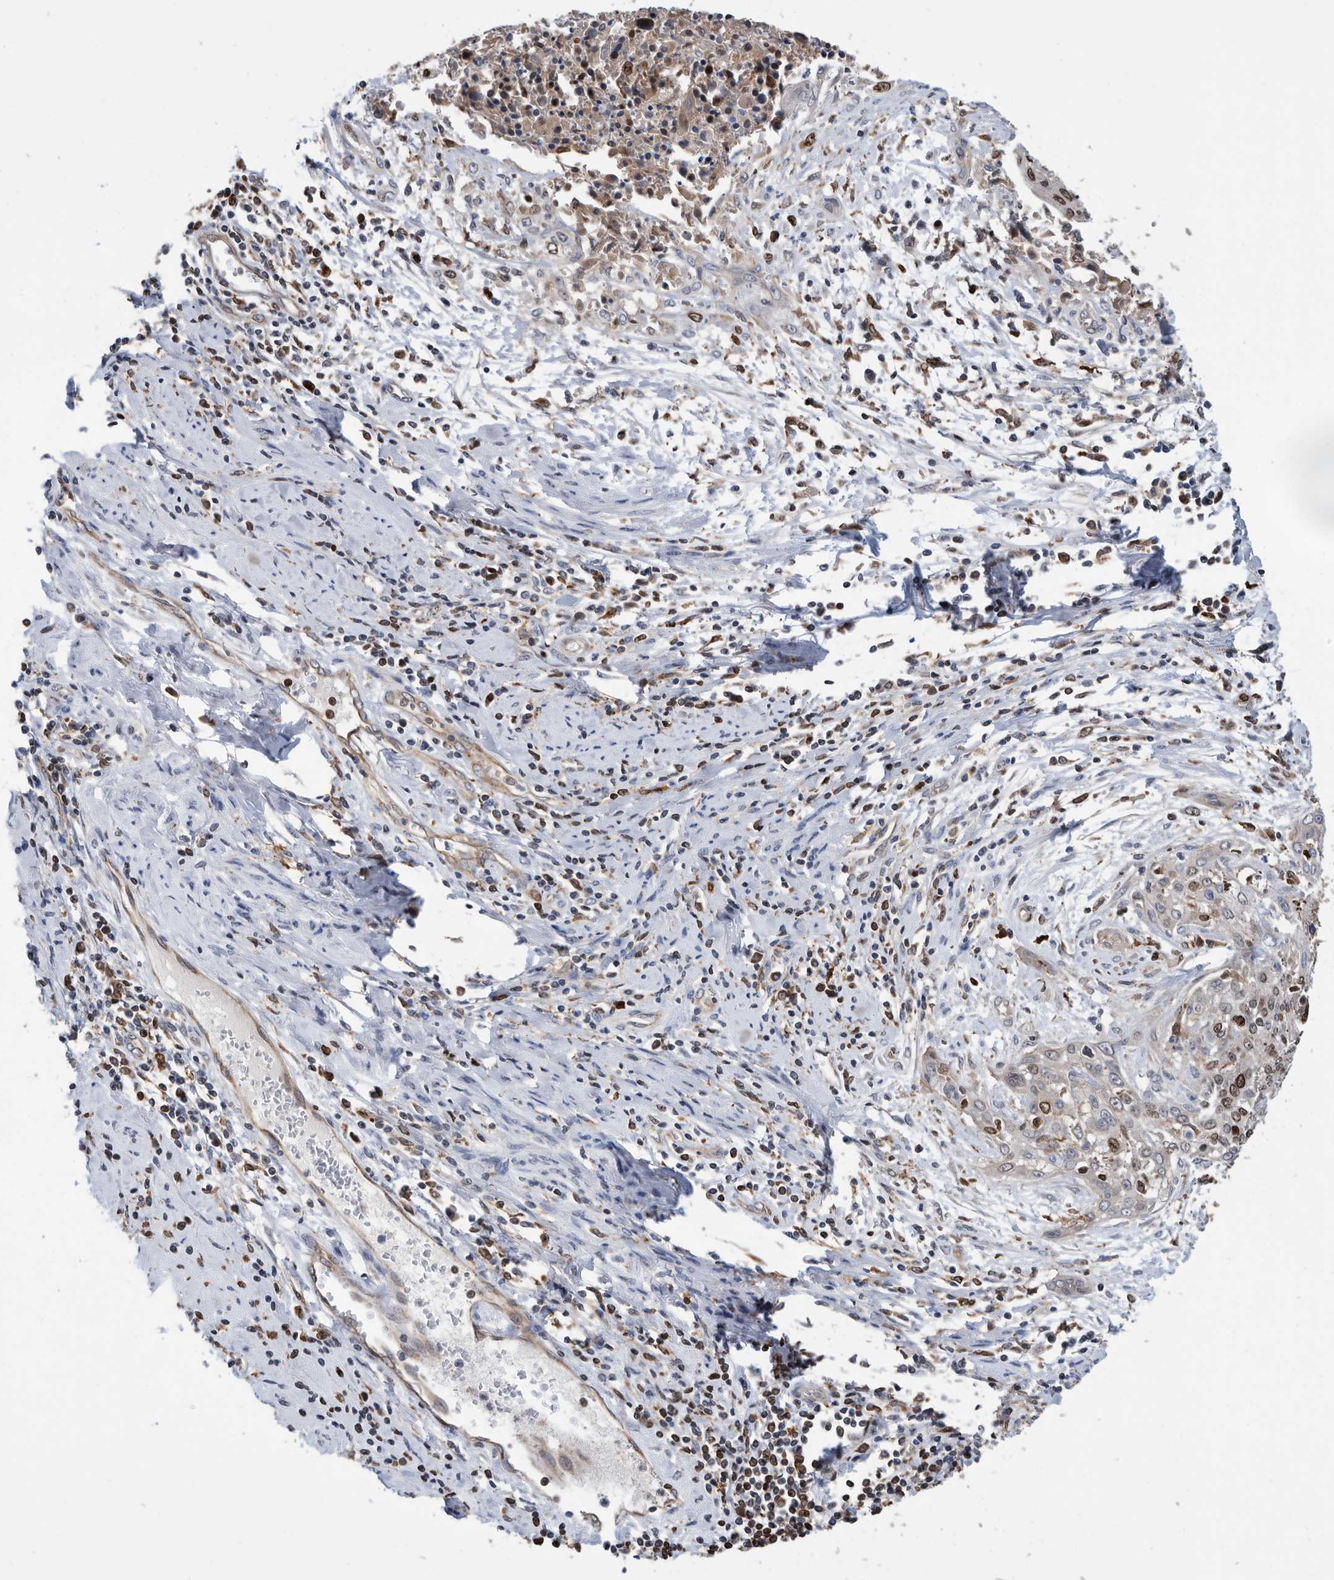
{"staining": {"intensity": "strong", "quantity": ">75%", "location": "nuclear"}, "tissue": "cervical cancer", "cell_type": "Tumor cells", "image_type": "cancer", "snomed": [{"axis": "morphology", "description": "Squamous cell carcinoma, NOS"}, {"axis": "topography", "description": "Cervix"}], "caption": "Brown immunohistochemical staining in cervical cancer reveals strong nuclear expression in approximately >75% of tumor cells.", "gene": "ATAD2", "patient": {"sex": "female", "age": 55}}